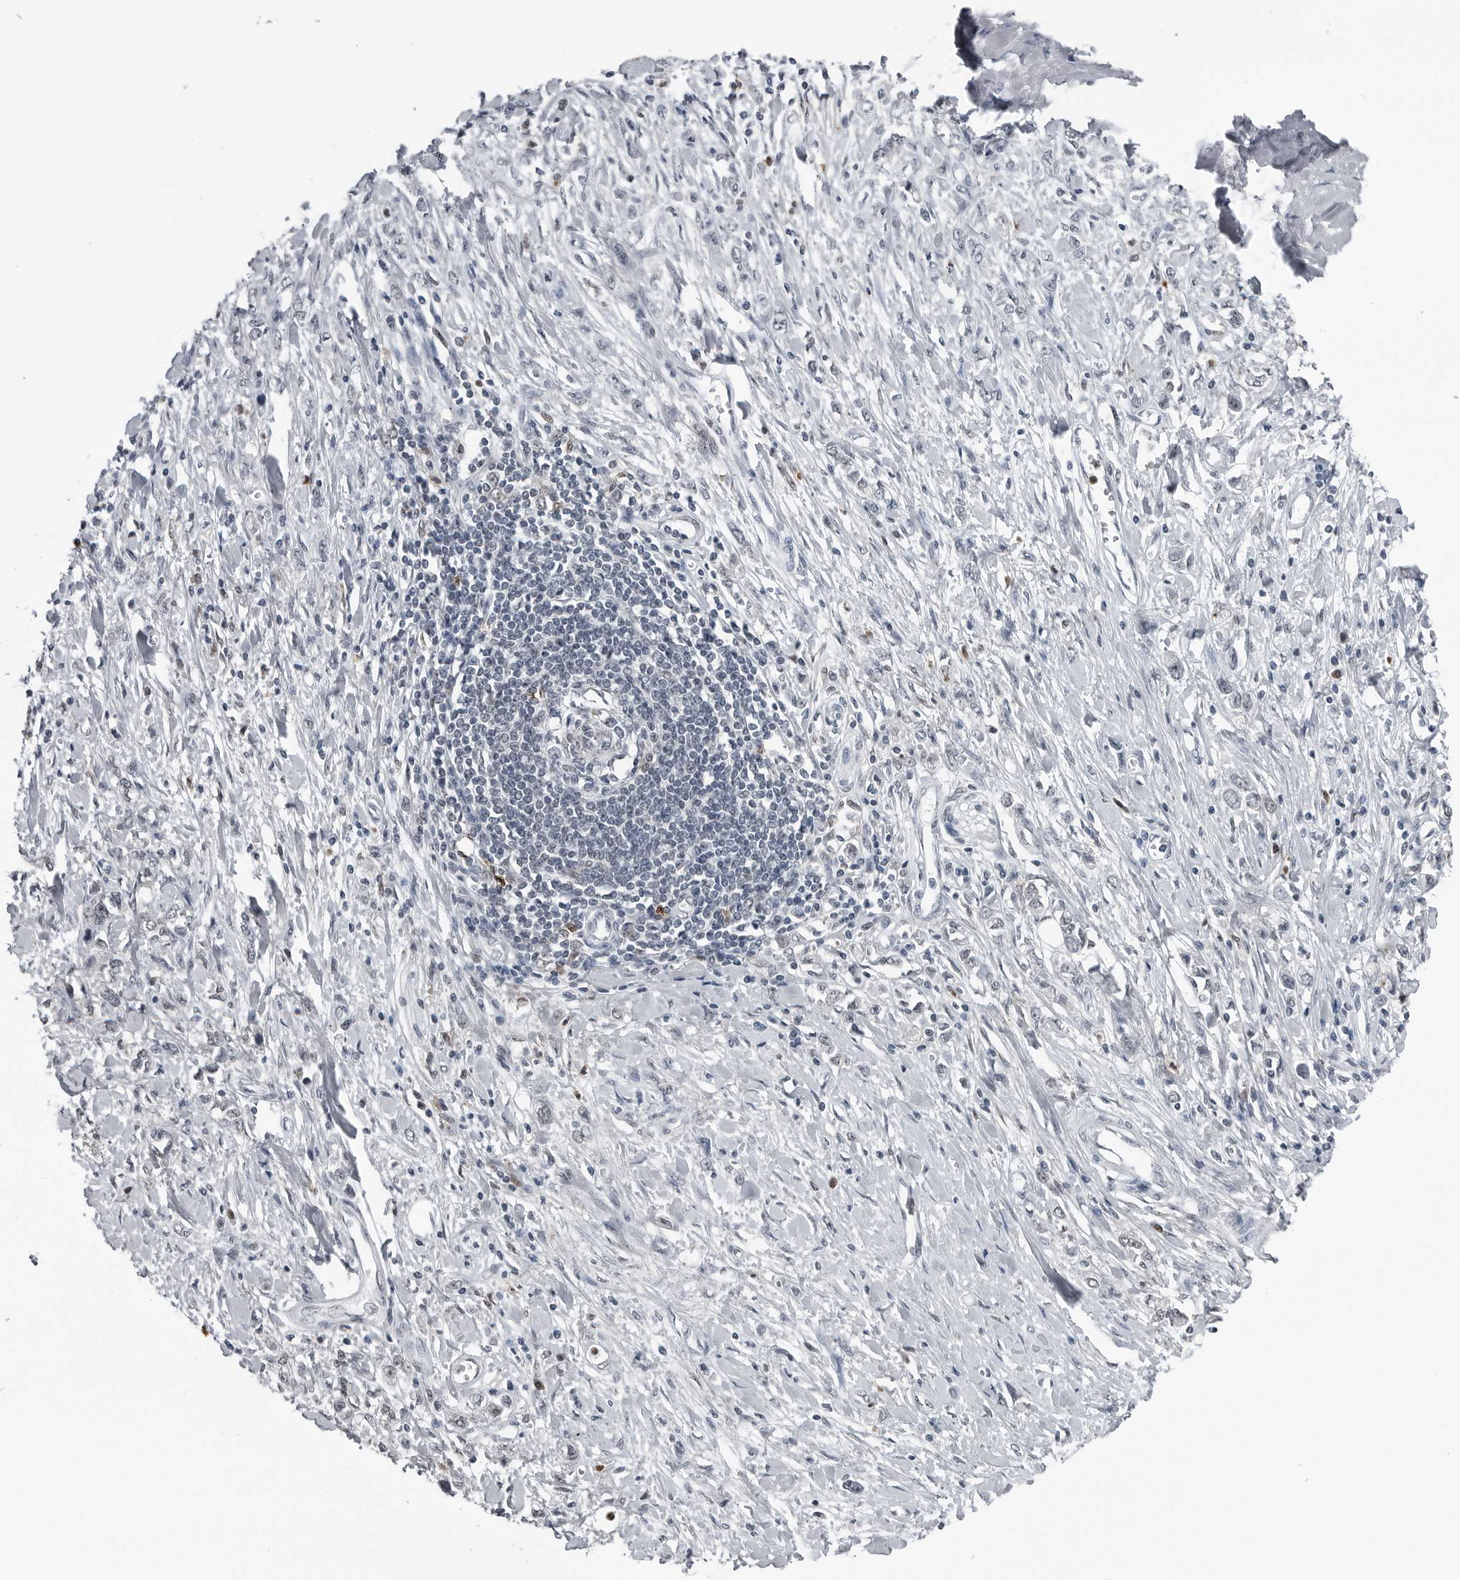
{"staining": {"intensity": "negative", "quantity": "none", "location": "none"}, "tissue": "stomach cancer", "cell_type": "Tumor cells", "image_type": "cancer", "snomed": [{"axis": "morphology", "description": "Adenocarcinoma, NOS"}, {"axis": "topography", "description": "Stomach"}], "caption": "IHC photomicrograph of human stomach cancer (adenocarcinoma) stained for a protein (brown), which displays no staining in tumor cells.", "gene": "AKR1A1", "patient": {"sex": "female", "age": 76}}